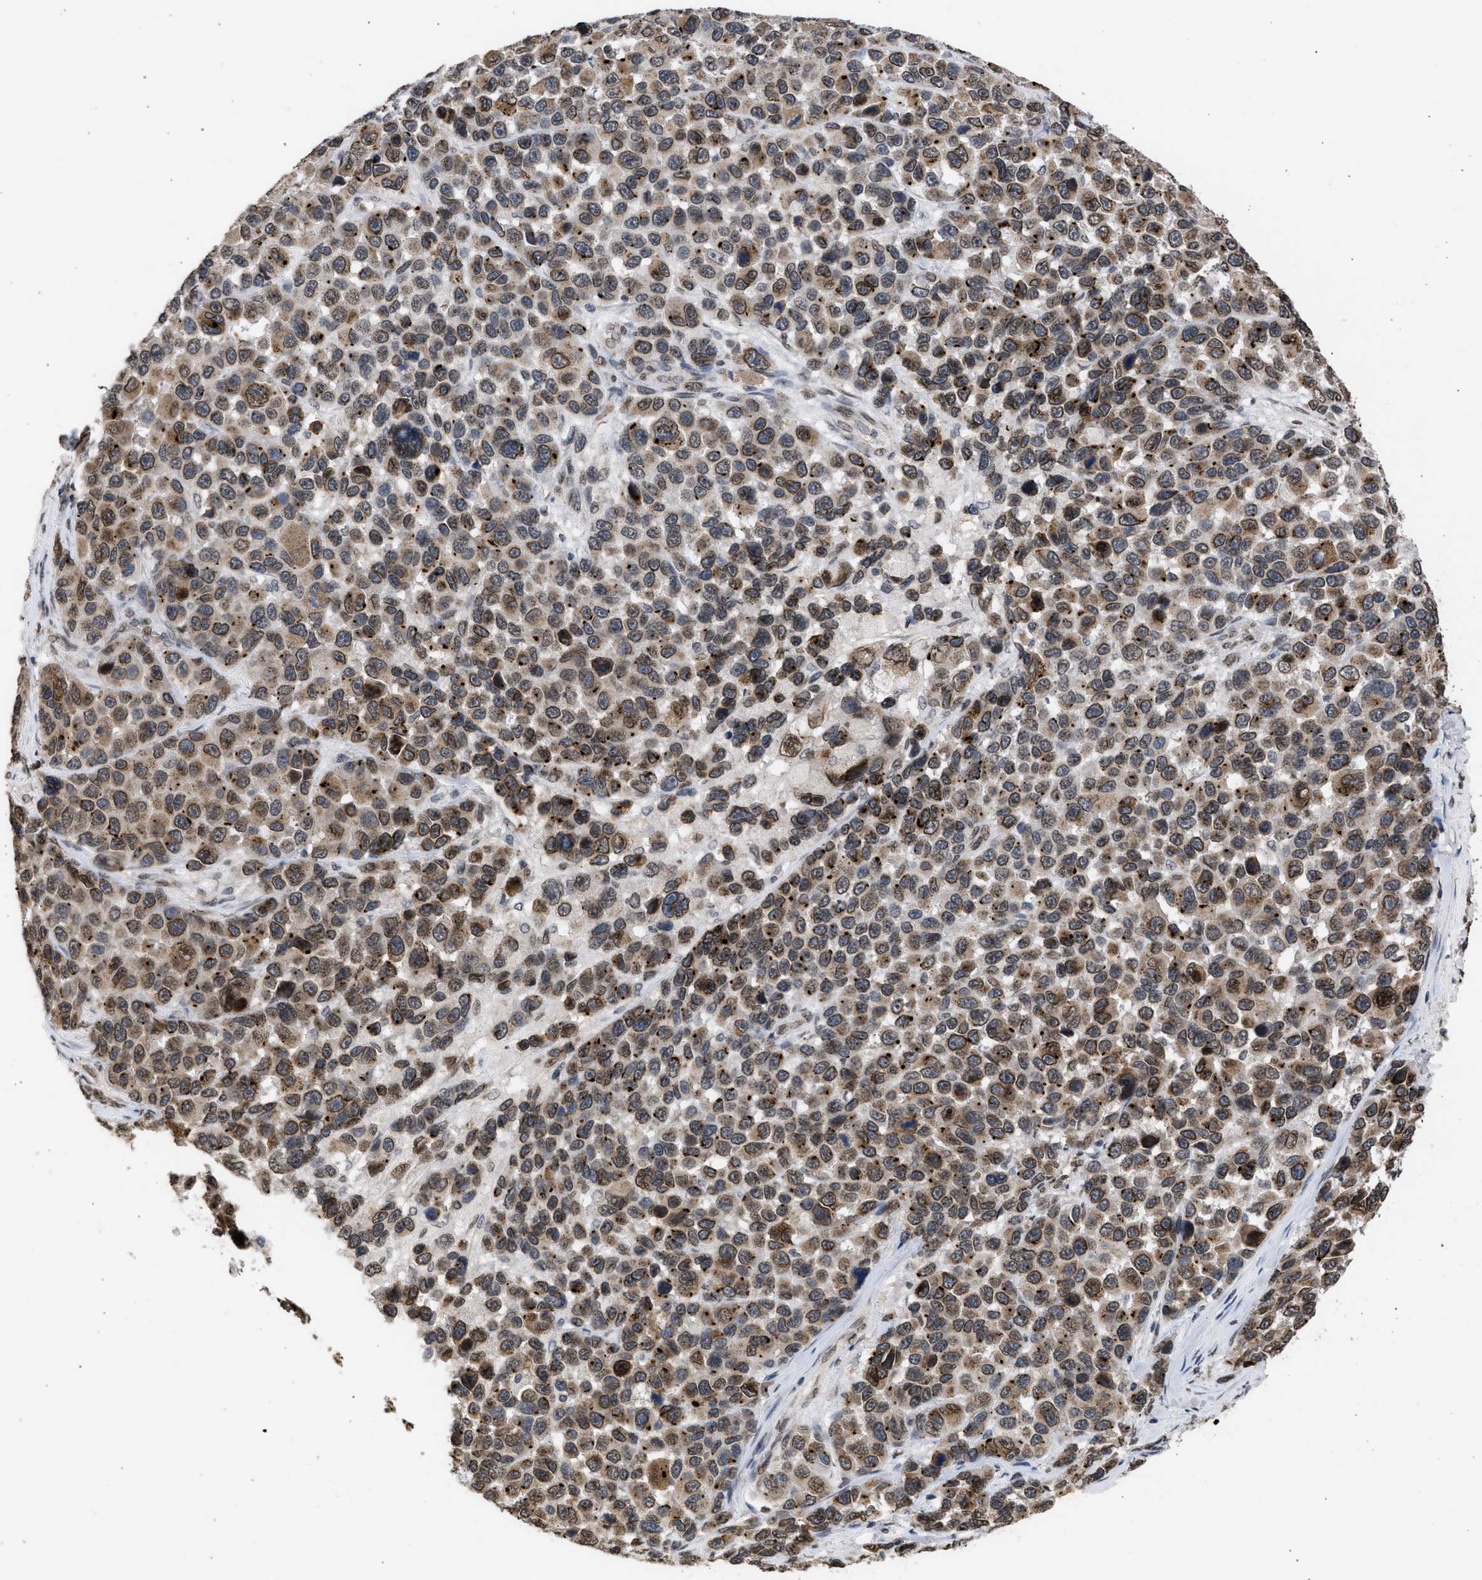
{"staining": {"intensity": "moderate", "quantity": ">75%", "location": "cytoplasmic/membranous,nuclear"}, "tissue": "melanoma", "cell_type": "Tumor cells", "image_type": "cancer", "snomed": [{"axis": "morphology", "description": "Malignant melanoma, NOS"}, {"axis": "topography", "description": "Skin"}], "caption": "Brown immunohistochemical staining in human malignant melanoma displays moderate cytoplasmic/membranous and nuclear positivity in about >75% of tumor cells.", "gene": "NUP35", "patient": {"sex": "male", "age": 53}}